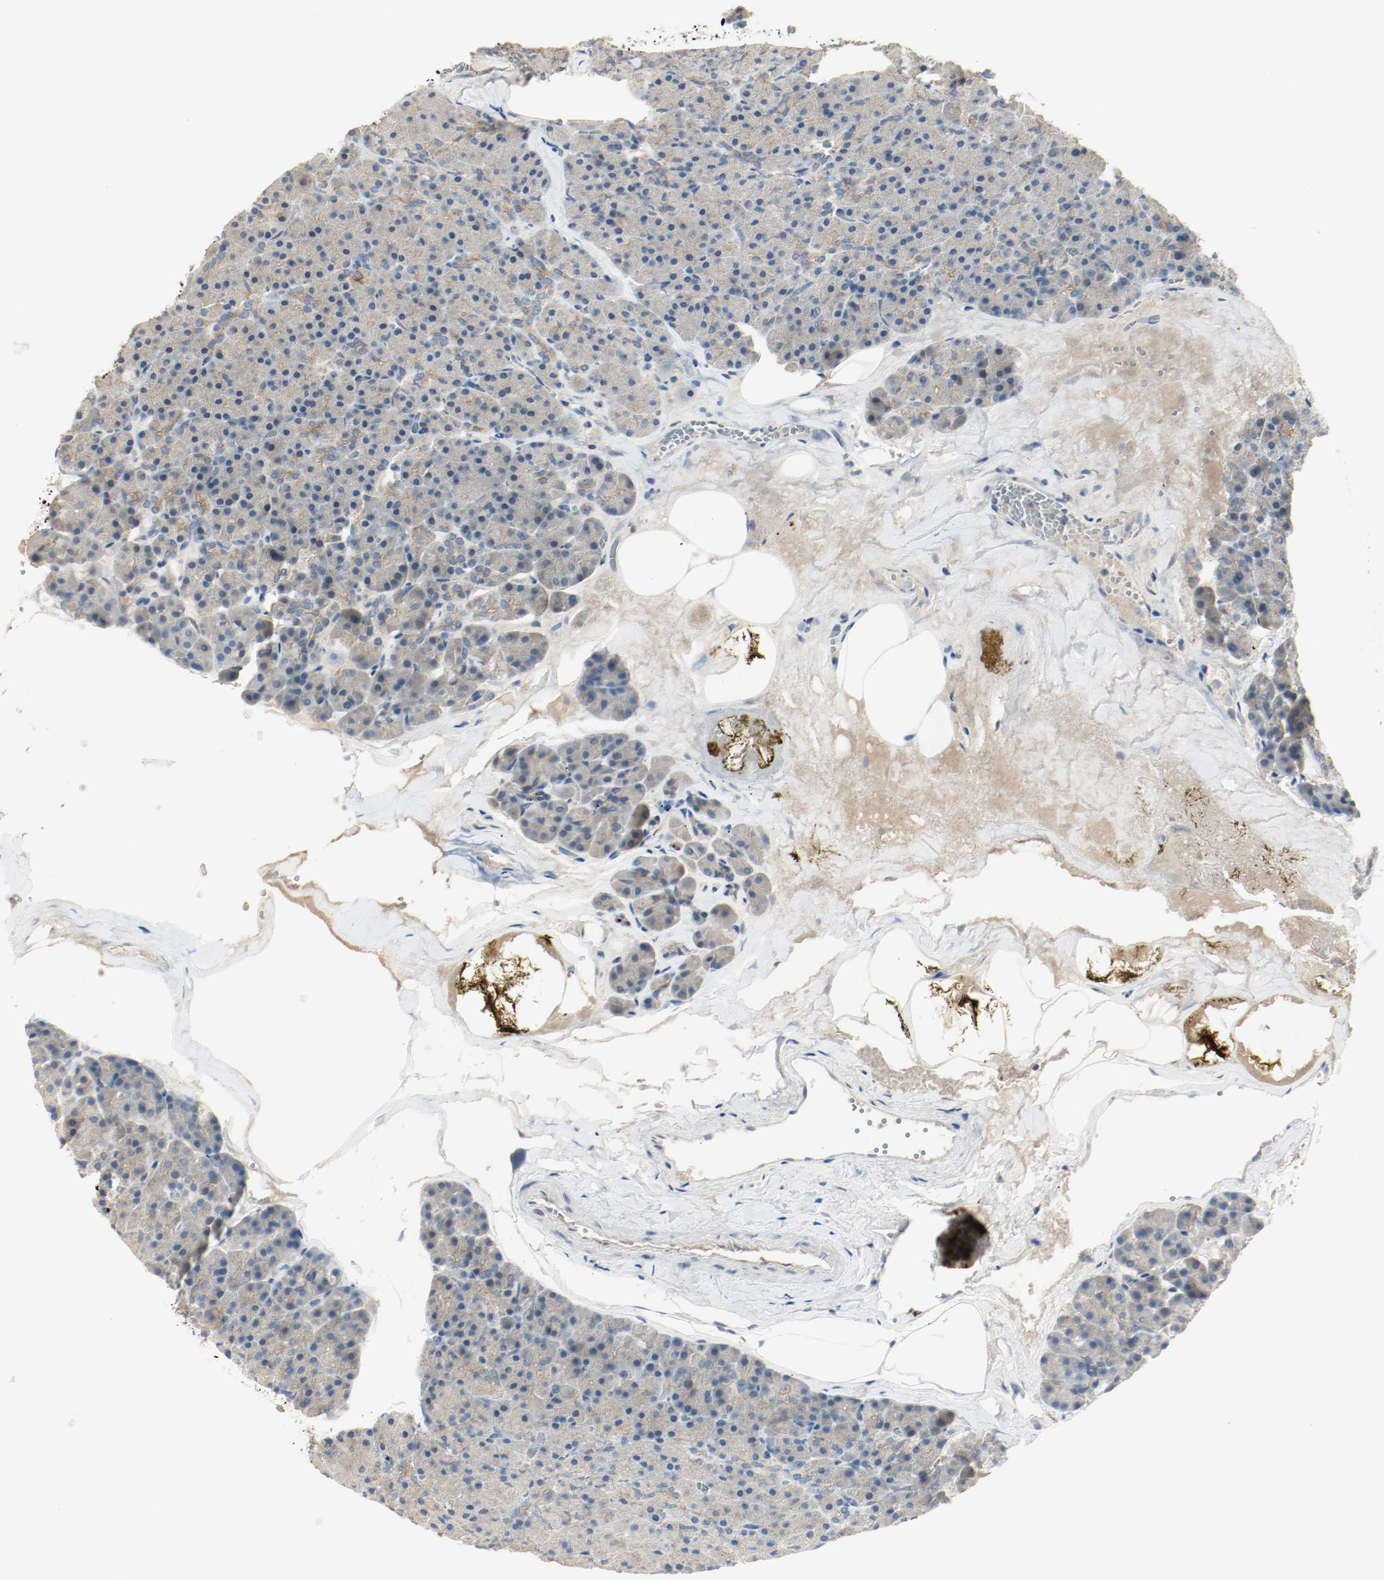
{"staining": {"intensity": "weak", "quantity": ">75%", "location": "cytoplasmic/membranous"}, "tissue": "pancreas", "cell_type": "Exocrine glandular cells", "image_type": "normal", "snomed": [{"axis": "morphology", "description": "Normal tissue, NOS"}, {"axis": "topography", "description": "Pancreas"}], "caption": "A brown stain shows weak cytoplasmic/membranous expression of a protein in exocrine glandular cells of normal human pancreas.", "gene": "MELTF", "patient": {"sex": "female", "age": 35}}